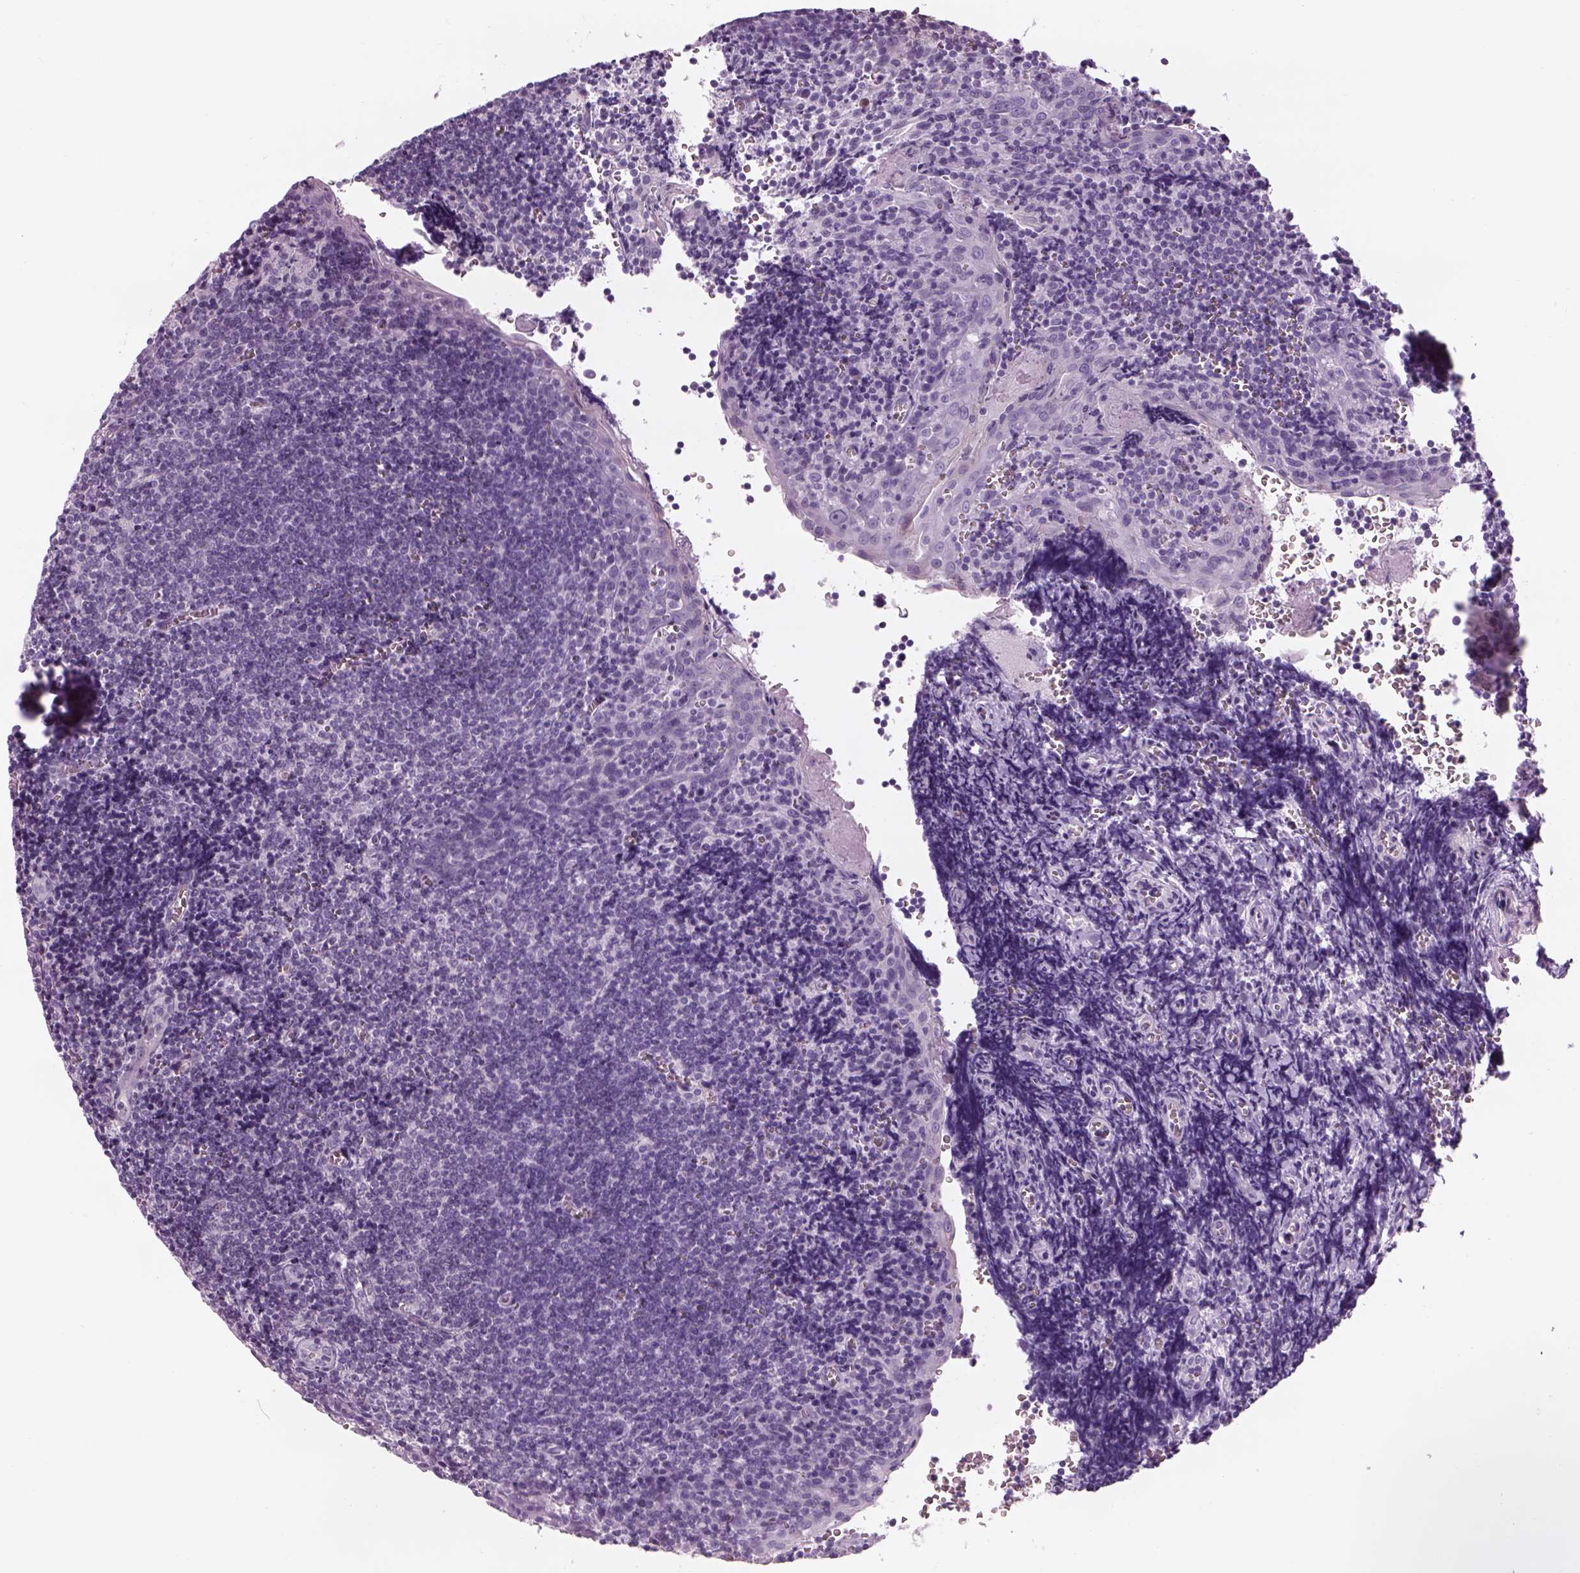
{"staining": {"intensity": "negative", "quantity": "none", "location": "none"}, "tissue": "tonsil", "cell_type": "Germinal center cells", "image_type": "normal", "snomed": [{"axis": "morphology", "description": "Normal tissue, NOS"}, {"axis": "morphology", "description": "Inflammation, NOS"}, {"axis": "topography", "description": "Tonsil"}], "caption": "The photomicrograph reveals no significant expression in germinal center cells of tonsil.", "gene": "GAS2L2", "patient": {"sex": "female", "age": 31}}